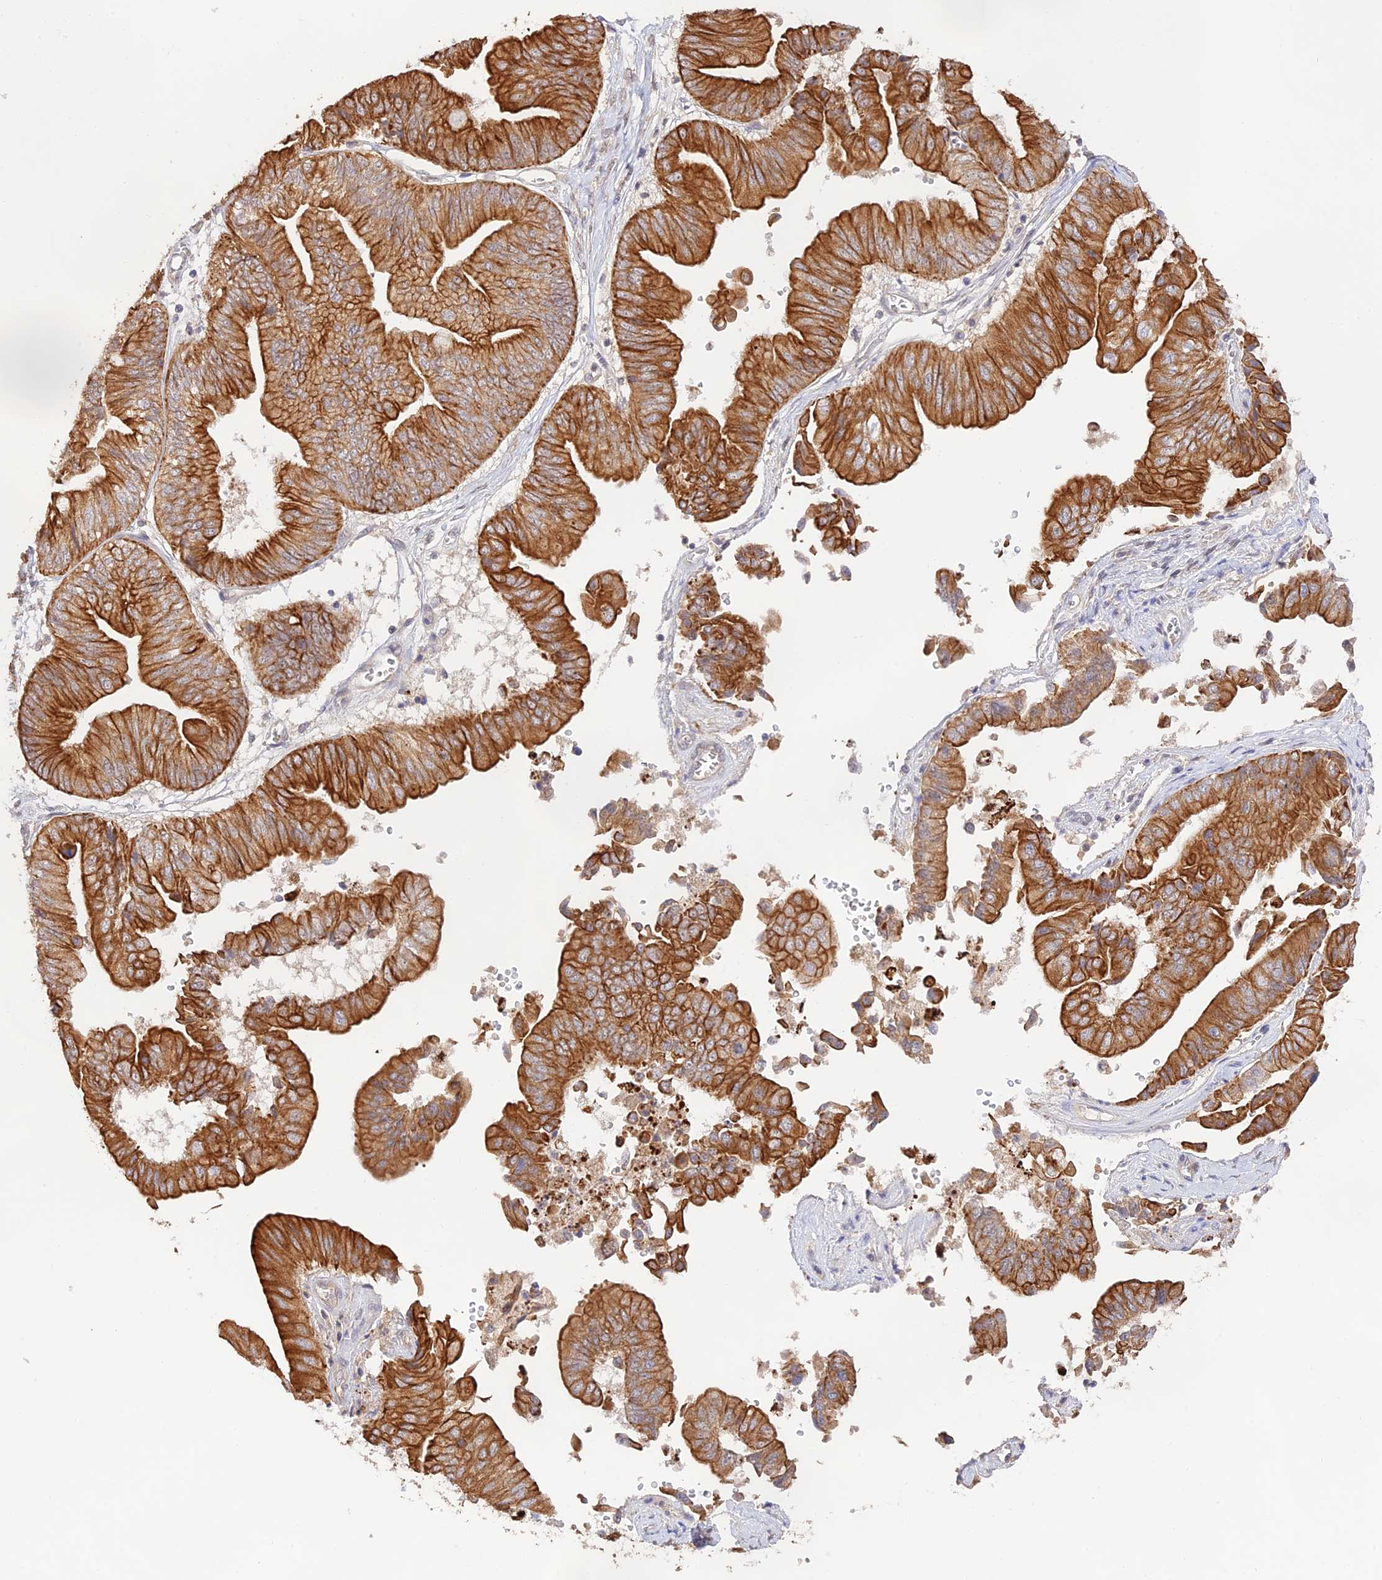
{"staining": {"intensity": "moderate", "quantity": ">75%", "location": "cytoplasmic/membranous"}, "tissue": "ovarian cancer", "cell_type": "Tumor cells", "image_type": "cancer", "snomed": [{"axis": "morphology", "description": "Cystadenocarcinoma, mucinous, NOS"}, {"axis": "topography", "description": "Ovary"}], "caption": "Immunohistochemical staining of ovarian cancer (mucinous cystadenocarcinoma) shows medium levels of moderate cytoplasmic/membranous expression in approximately >75% of tumor cells.", "gene": "CAMSAP3", "patient": {"sex": "female", "age": 61}}